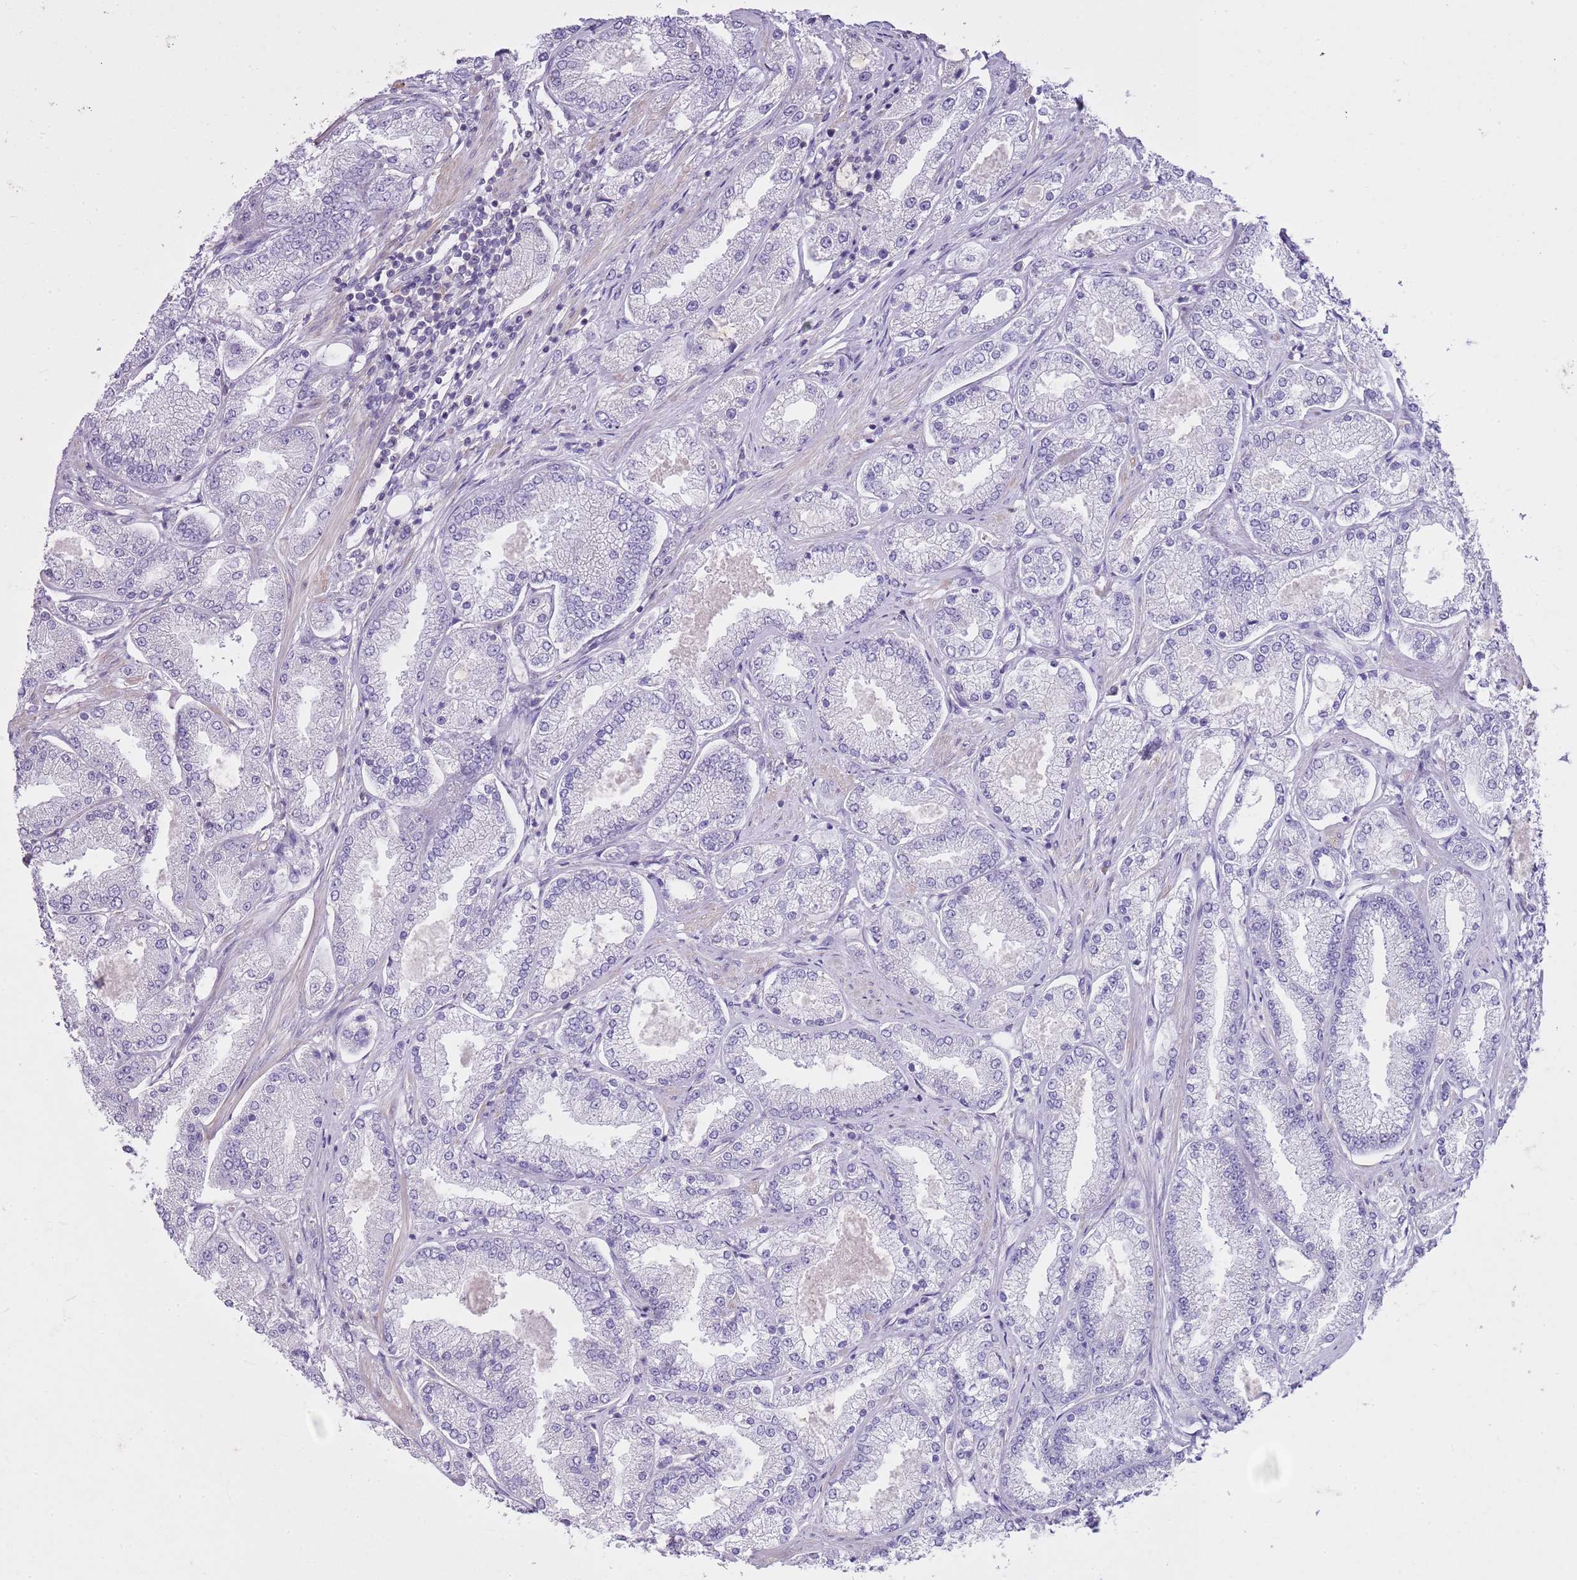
{"staining": {"intensity": "negative", "quantity": "none", "location": "none"}, "tissue": "prostate cancer", "cell_type": "Tumor cells", "image_type": "cancer", "snomed": [{"axis": "morphology", "description": "Adenocarcinoma, High grade"}, {"axis": "topography", "description": "Prostate"}], "caption": "DAB (3,3'-diaminobenzidine) immunohistochemical staining of prostate cancer (high-grade adenocarcinoma) demonstrates no significant positivity in tumor cells.", "gene": "CNPPD1", "patient": {"sex": "male", "age": 69}}